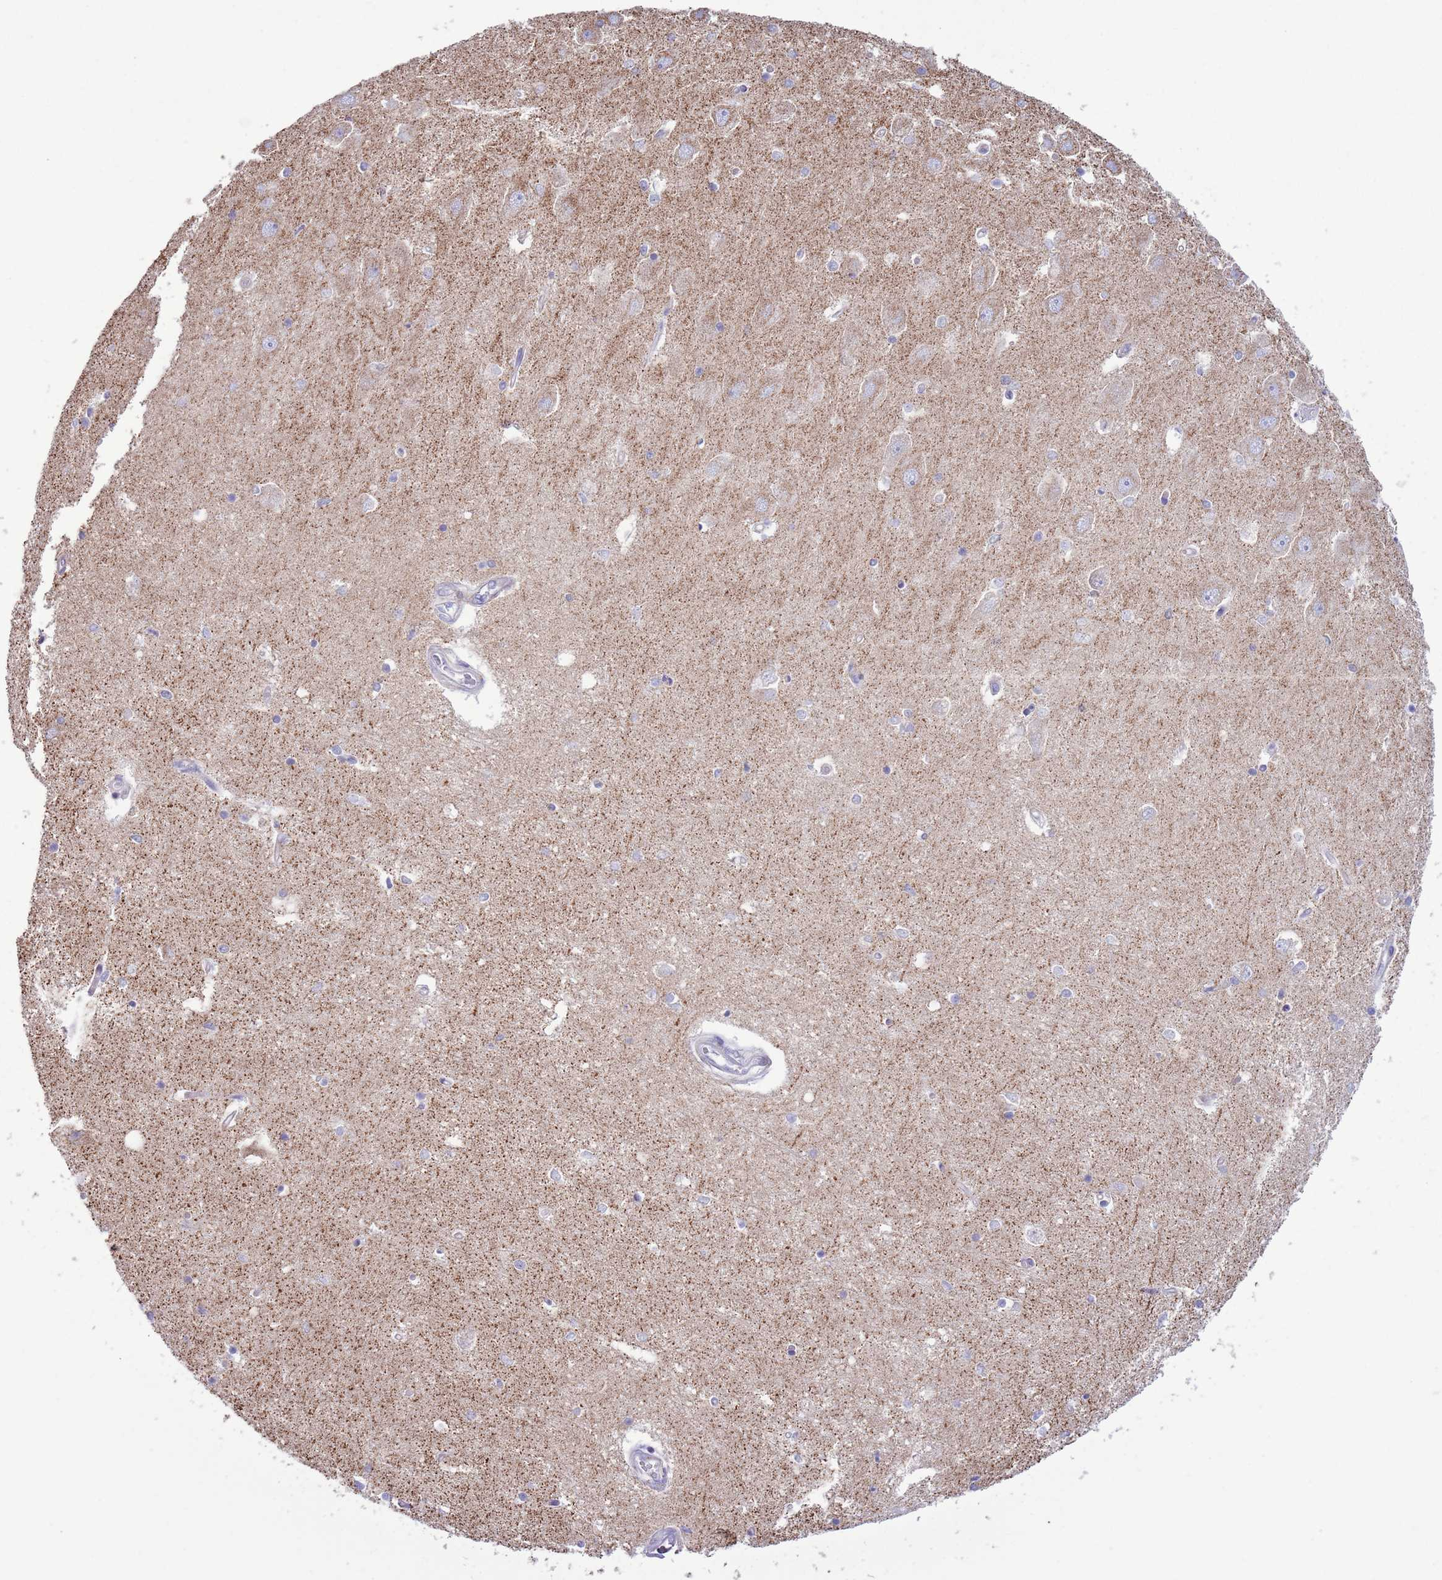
{"staining": {"intensity": "weak", "quantity": "25%-75%", "location": "cytoplasmic/membranous"}, "tissue": "hippocampus", "cell_type": "Glial cells", "image_type": "normal", "snomed": [{"axis": "morphology", "description": "Normal tissue, NOS"}, {"axis": "topography", "description": "Hippocampus"}], "caption": "High-magnification brightfield microscopy of unremarkable hippocampus stained with DAB (3,3'-diaminobenzidine) (brown) and counterstained with hematoxylin (blue). glial cells exhibit weak cytoplasmic/membranous positivity is appreciated in approximately25%-75% of cells. (Brightfield microscopy of DAB IHC at high magnification).", "gene": "ATP6V1B1", "patient": {"sex": "male", "age": 45}}